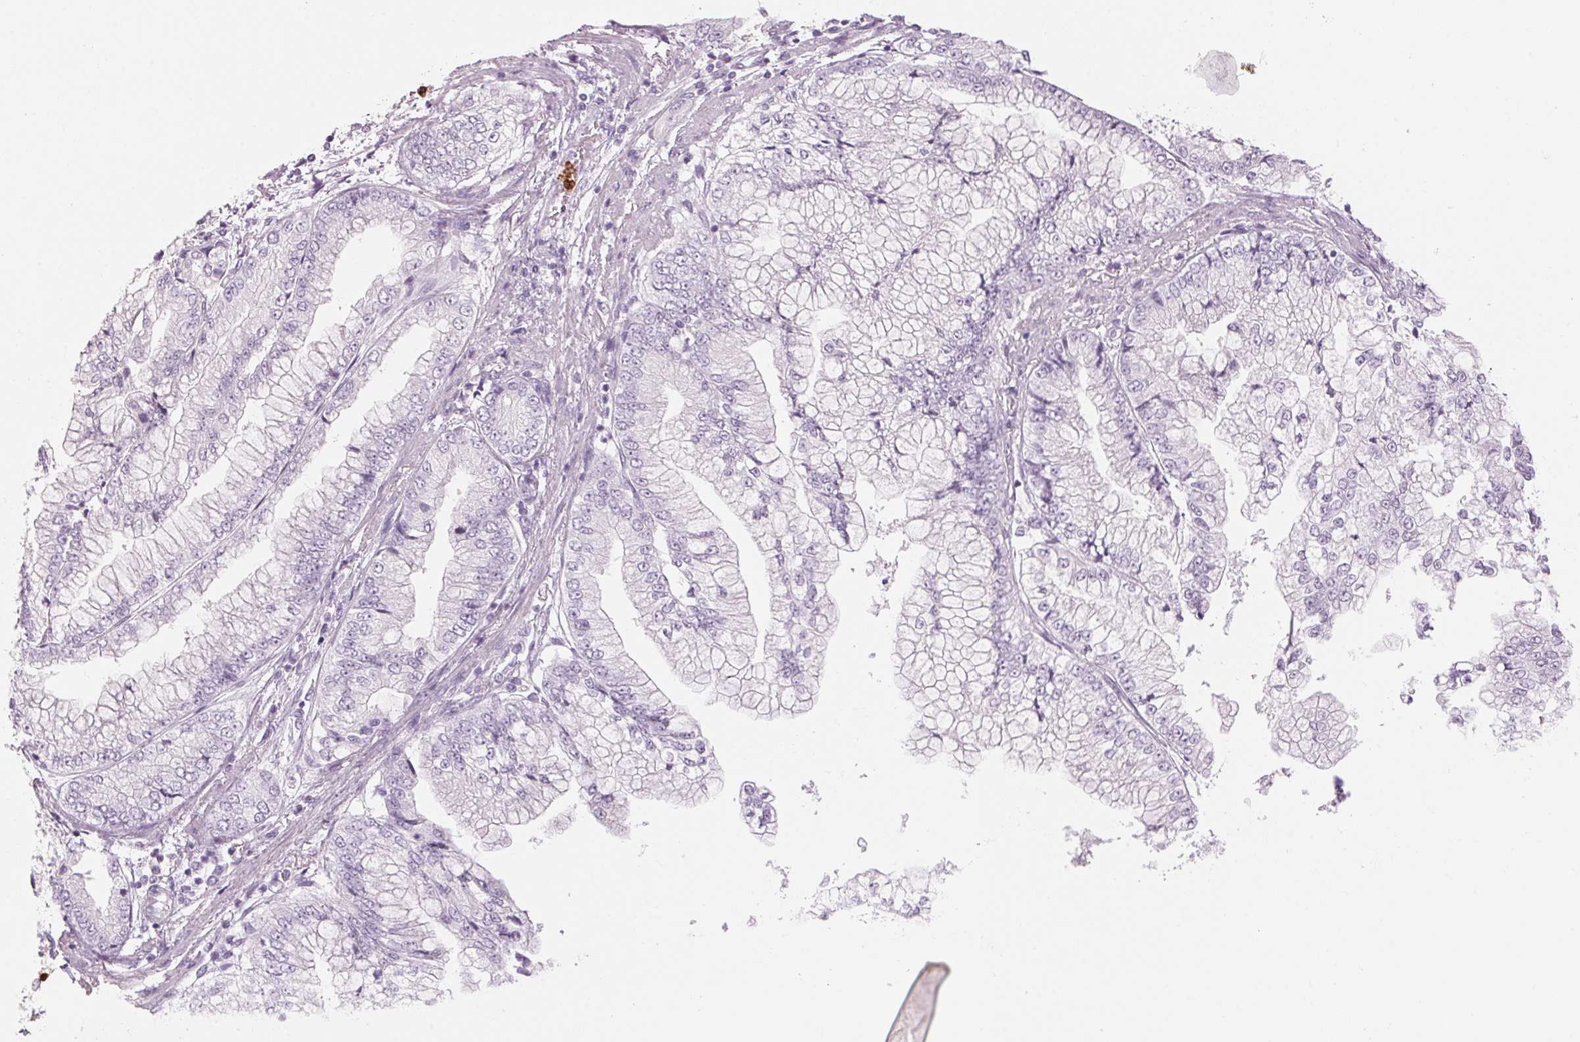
{"staining": {"intensity": "negative", "quantity": "none", "location": "none"}, "tissue": "stomach cancer", "cell_type": "Tumor cells", "image_type": "cancer", "snomed": [{"axis": "morphology", "description": "Adenocarcinoma, NOS"}, {"axis": "topography", "description": "Stomach, upper"}], "caption": "Immunohistochemical staining of stomach adenocarcinoma displays no significant positivity in tumor cells.", "gene": "KLK7", "patient": {"sex": "female", "age": 74}}